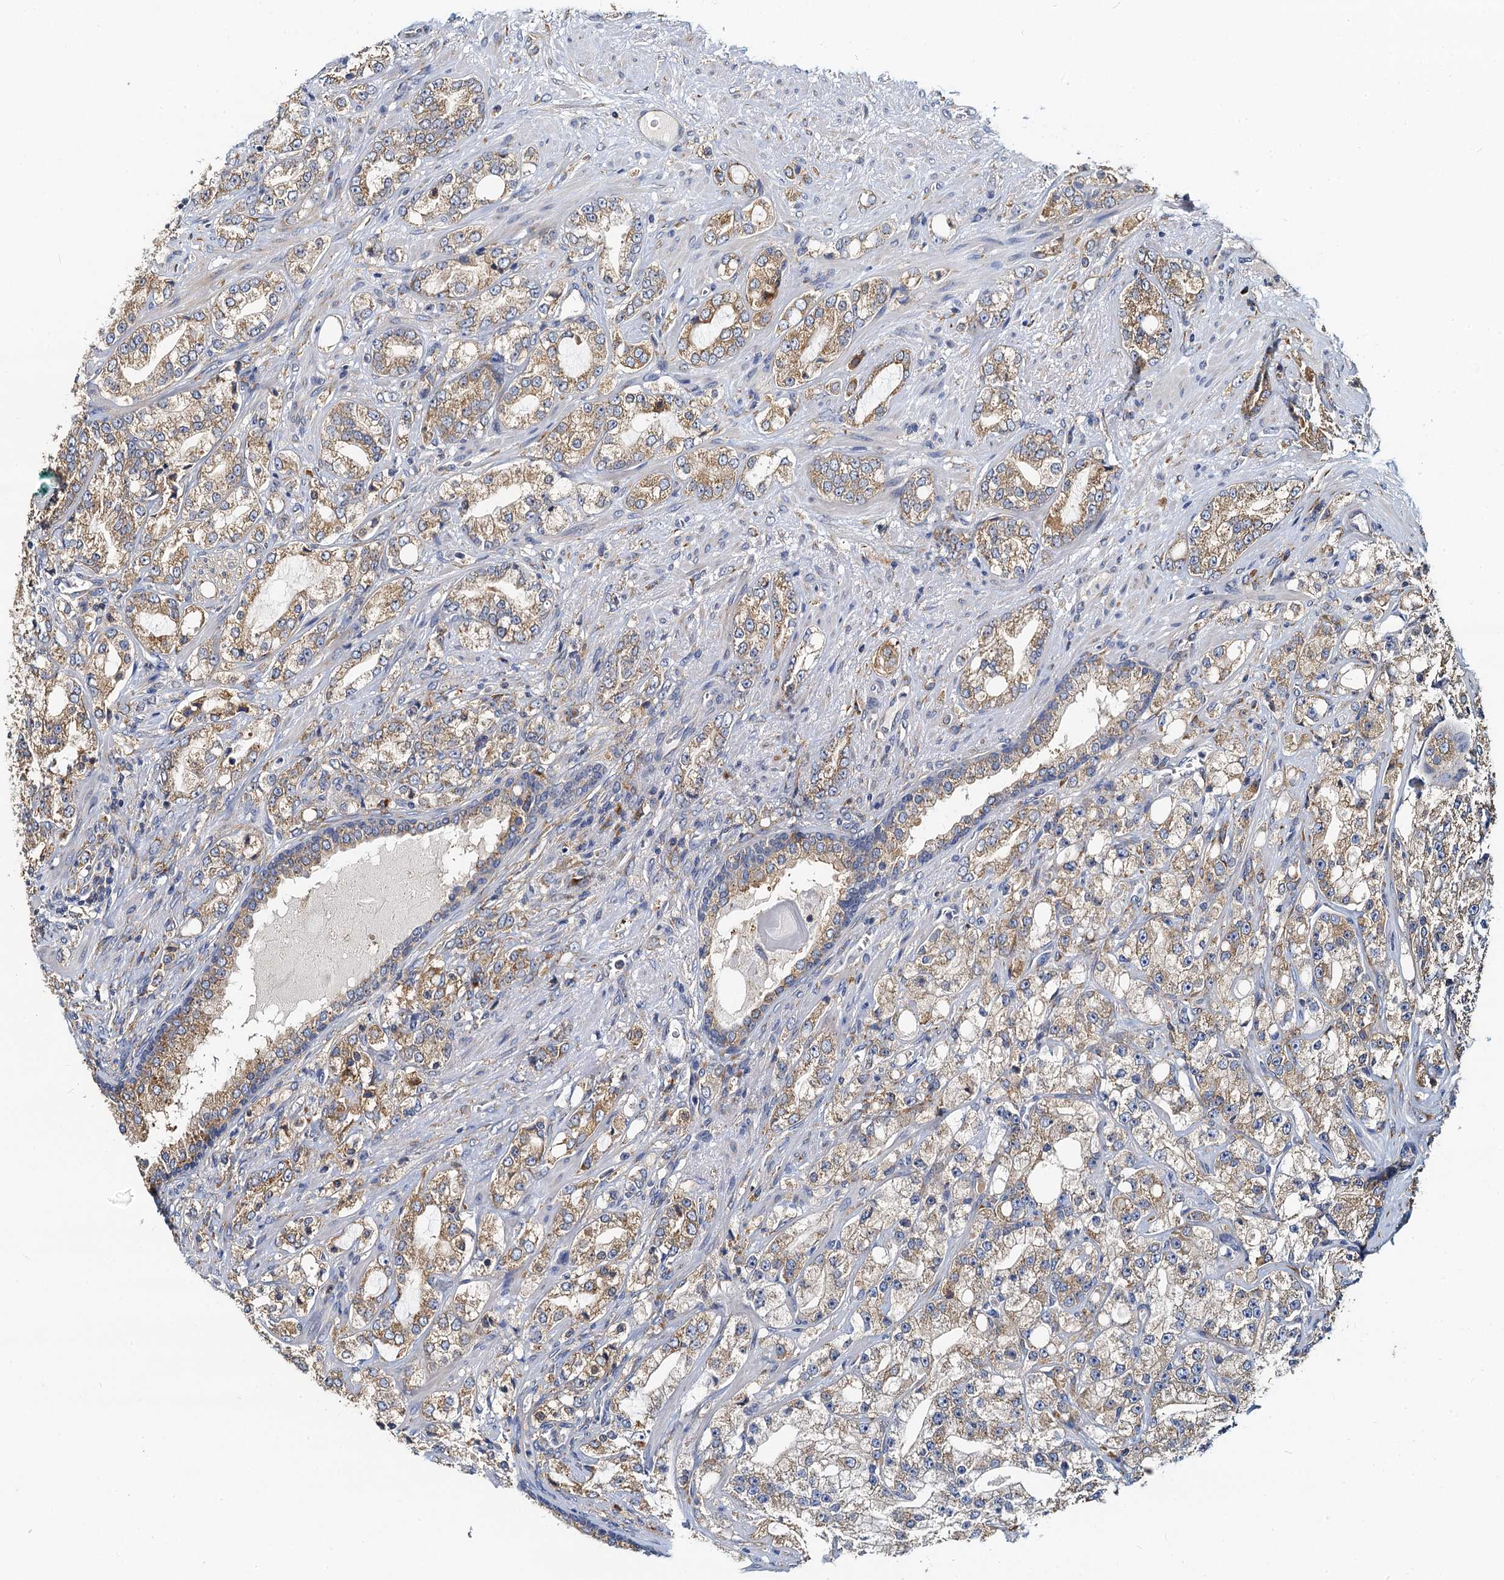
{"staining": {"intensity": "moderate", "quantity": ">75%", "location": "cytoplasmic/membranous"}, "tissue": "prostate cancer", "cell_type": "Tumor cells", "image_type": "cancer", "snomed": [{"axis": "morphology", "description": "Adenocarcinoma, High grade"}, {"axis": "topography", "description": "Prostate"}], "caption": "Moderate cytoplasmic/membranous expression is identified in approximately >75% of tumor cells in prostate high-grade adenocarcinoma.", "gene": "NKAPD1", "patient": {"sex": "male", "age": 64}}